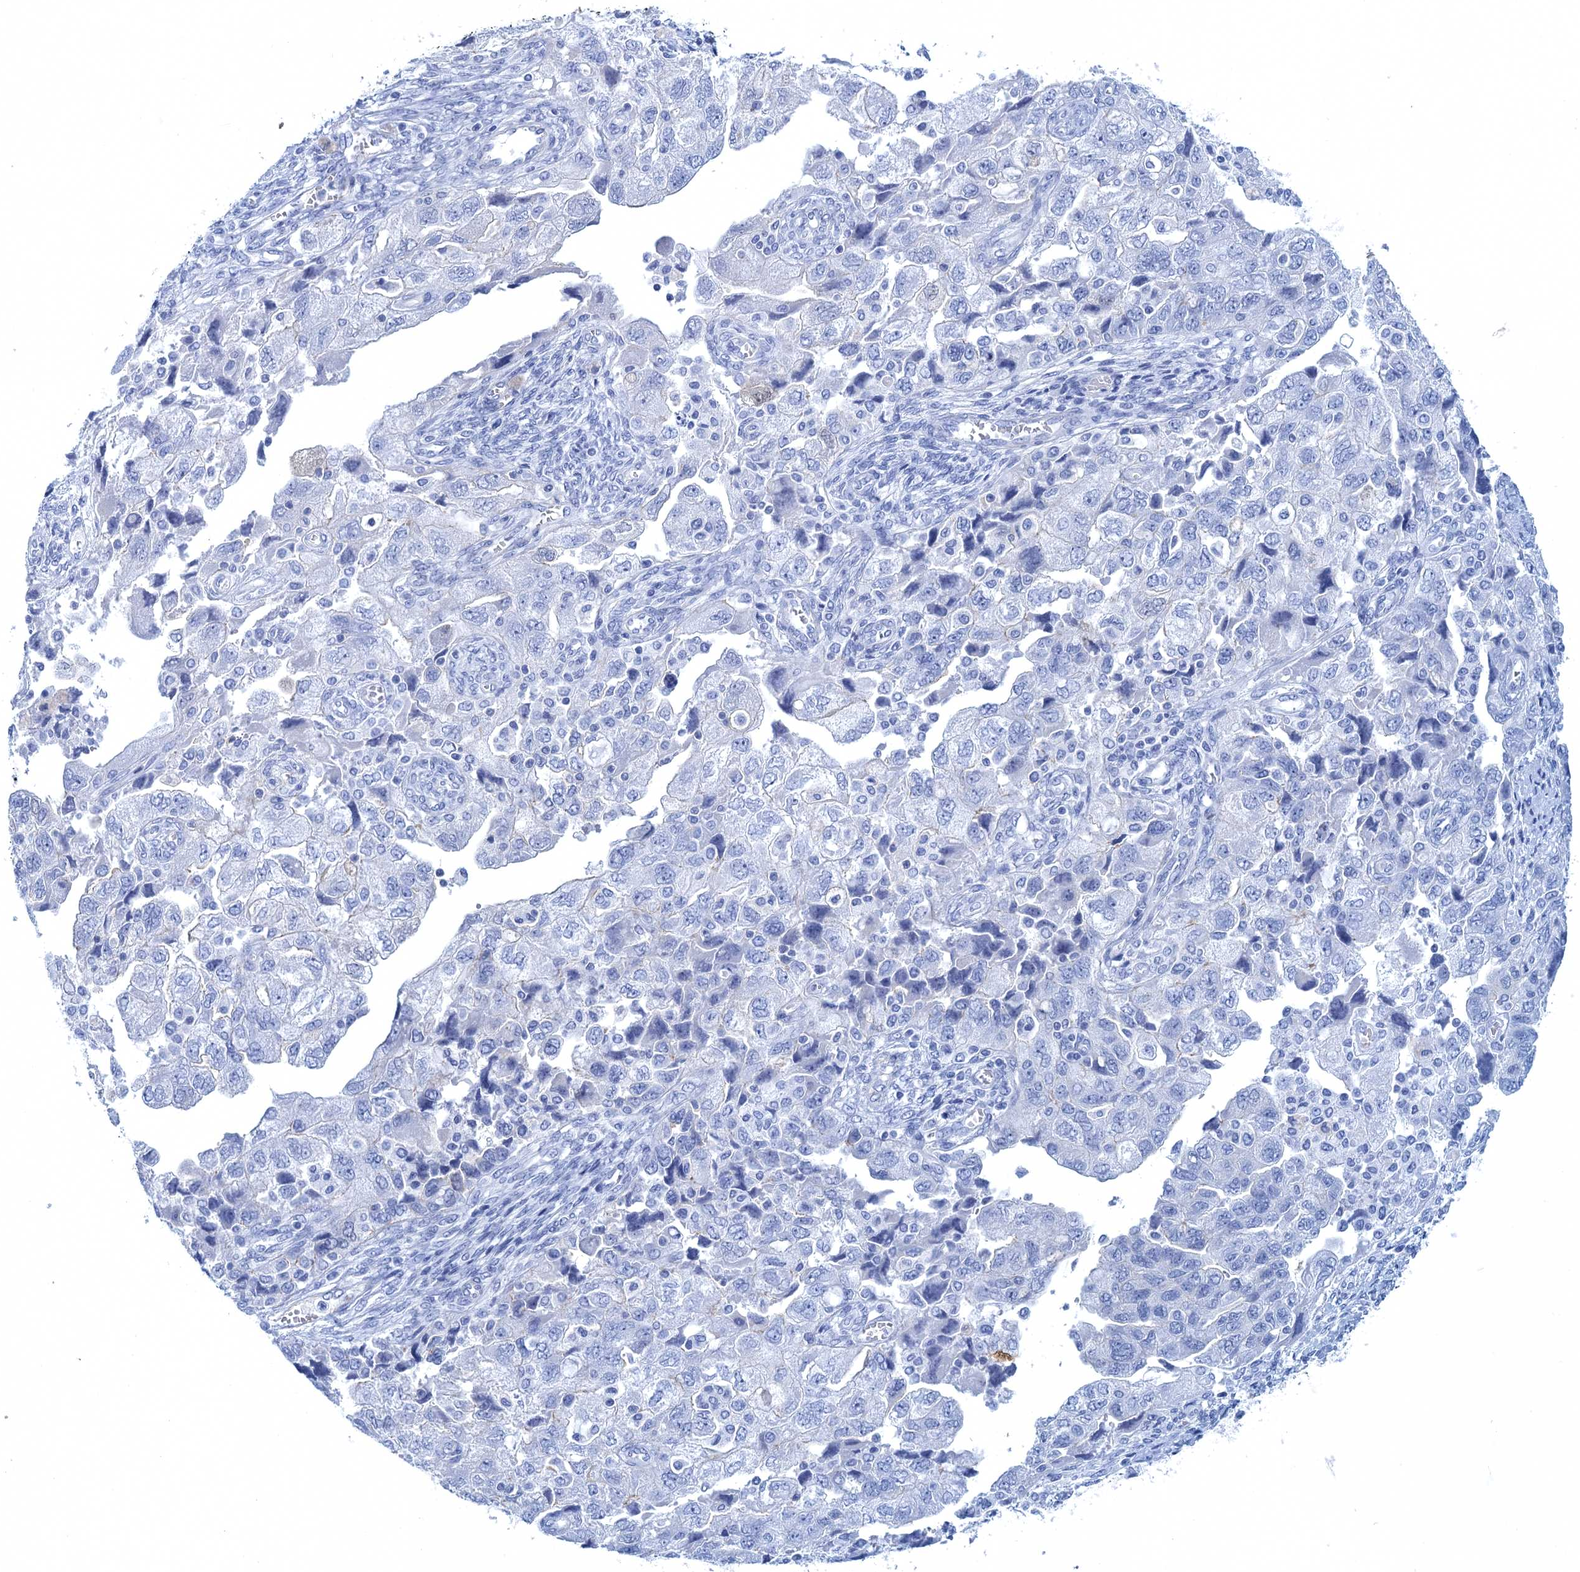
{"staining": {"intensity": "negative", "quantity": "none", "location": "none"}, "tissue": "ovarian cancer", "cell_type": "Tumor cells", "image_type": "cancer", "snomed": [{"axis": "morphology", "description": "Carcinoma, NOS"}, {"axis": "morphology", "description": "Cystadenocarcinoma, serous, NOS"}, {"axis": "topography", "description": "Ovary"}], "caption": "Human ovarian cancer stained for a protein using IHC exhibits no expression in tumor cells.", "gene": "CALML5", "patient": {"sex": "female", "age": 69}}